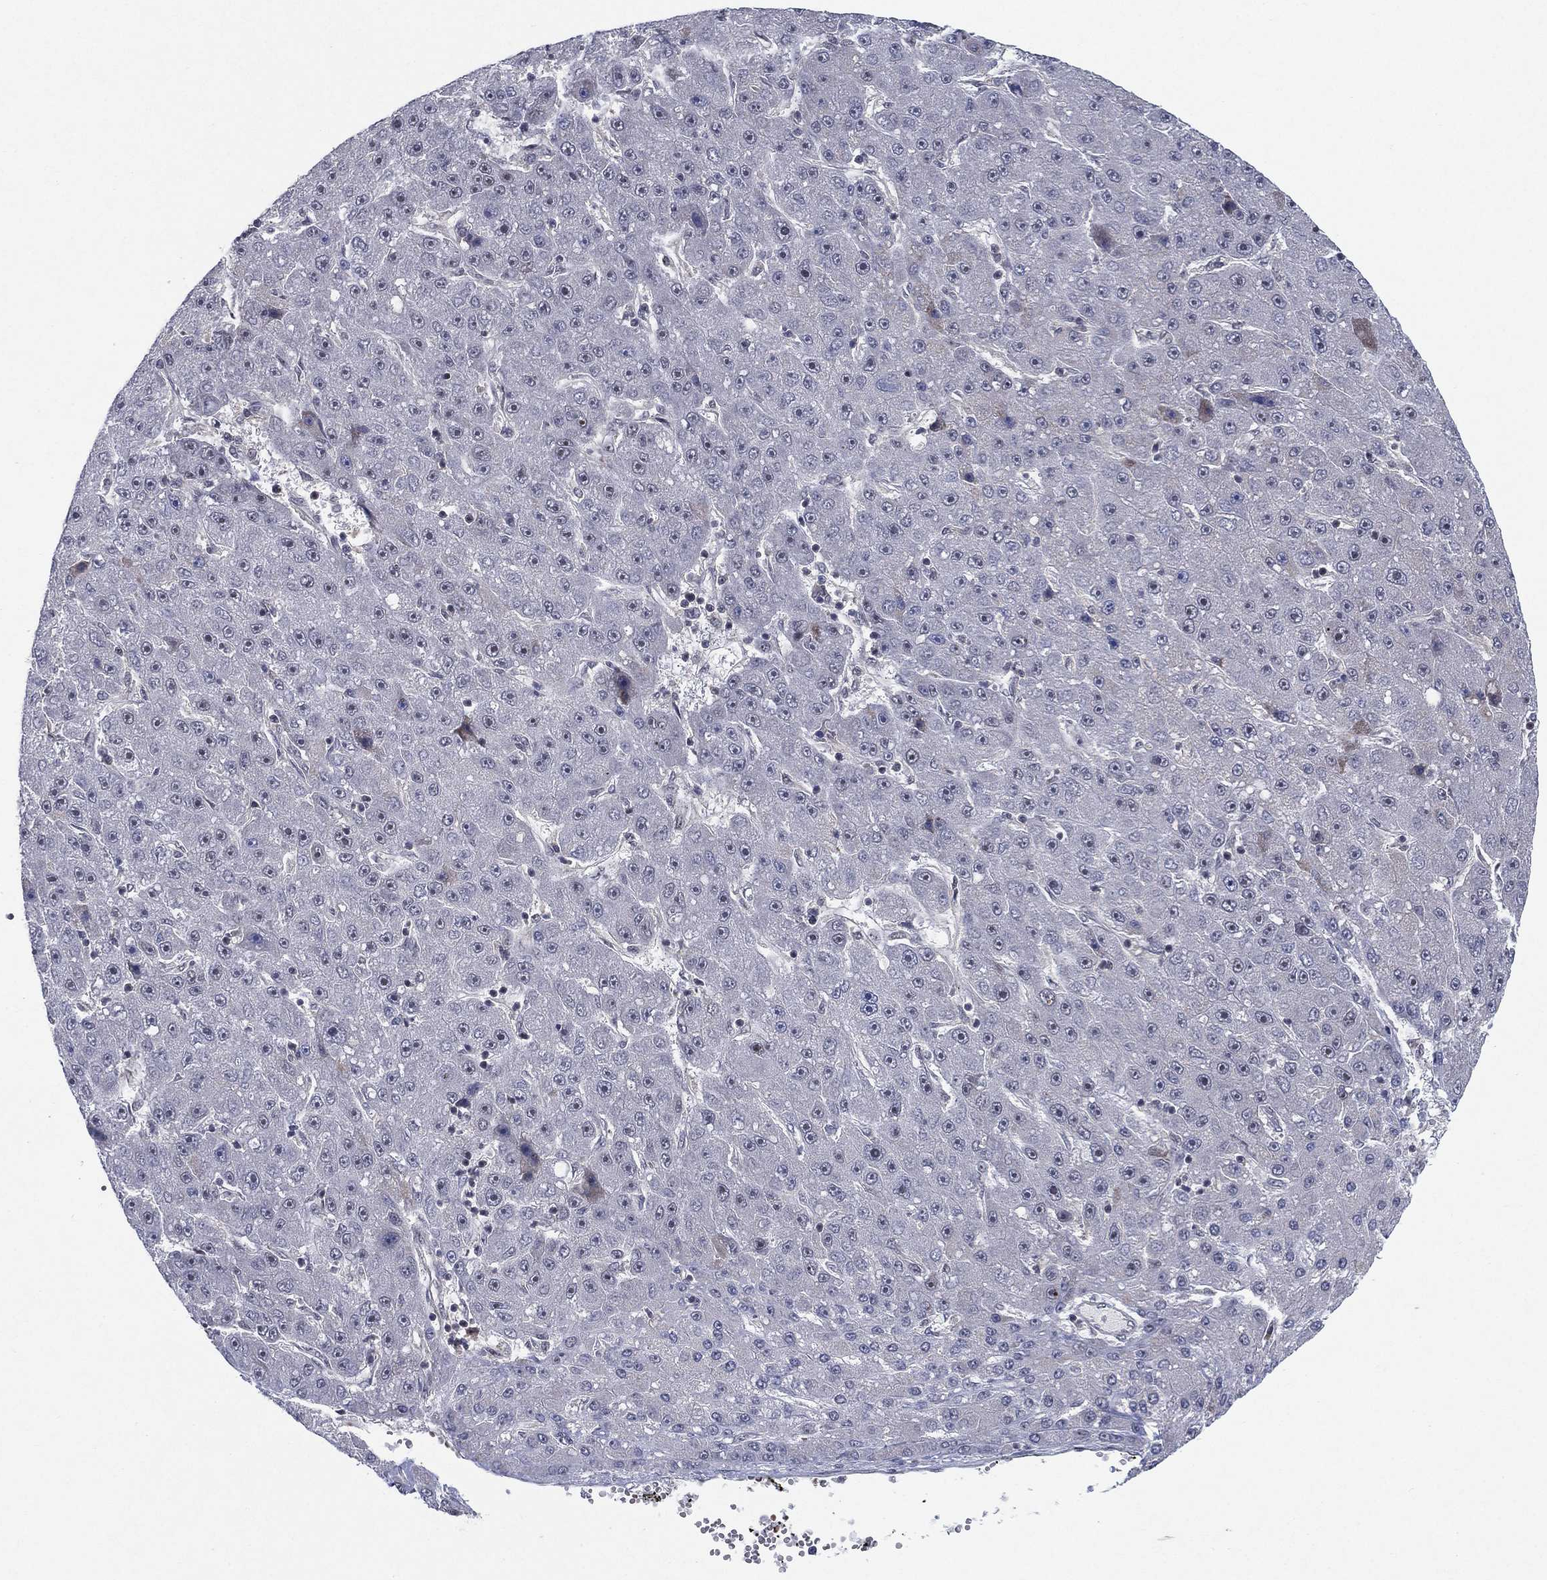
{"staining": {"intensity": "negative", "quantity": "none", "location": "none"}, "tissue": "liver cancer", "cell_type": "Tumor cells", "image_type": "cancer", "snomed": [{"axis": "morphology", "description": "Carcinoma, Hepatocellular, NOS"}, {"axis": "topography", "description": "Liver"}], "caption": "Tumor cells are negative for brown protein staining in hepatocellular carcinoma (liver).", "gene": "DGCR8", "patient": {"sex": "male", "age": 67}}